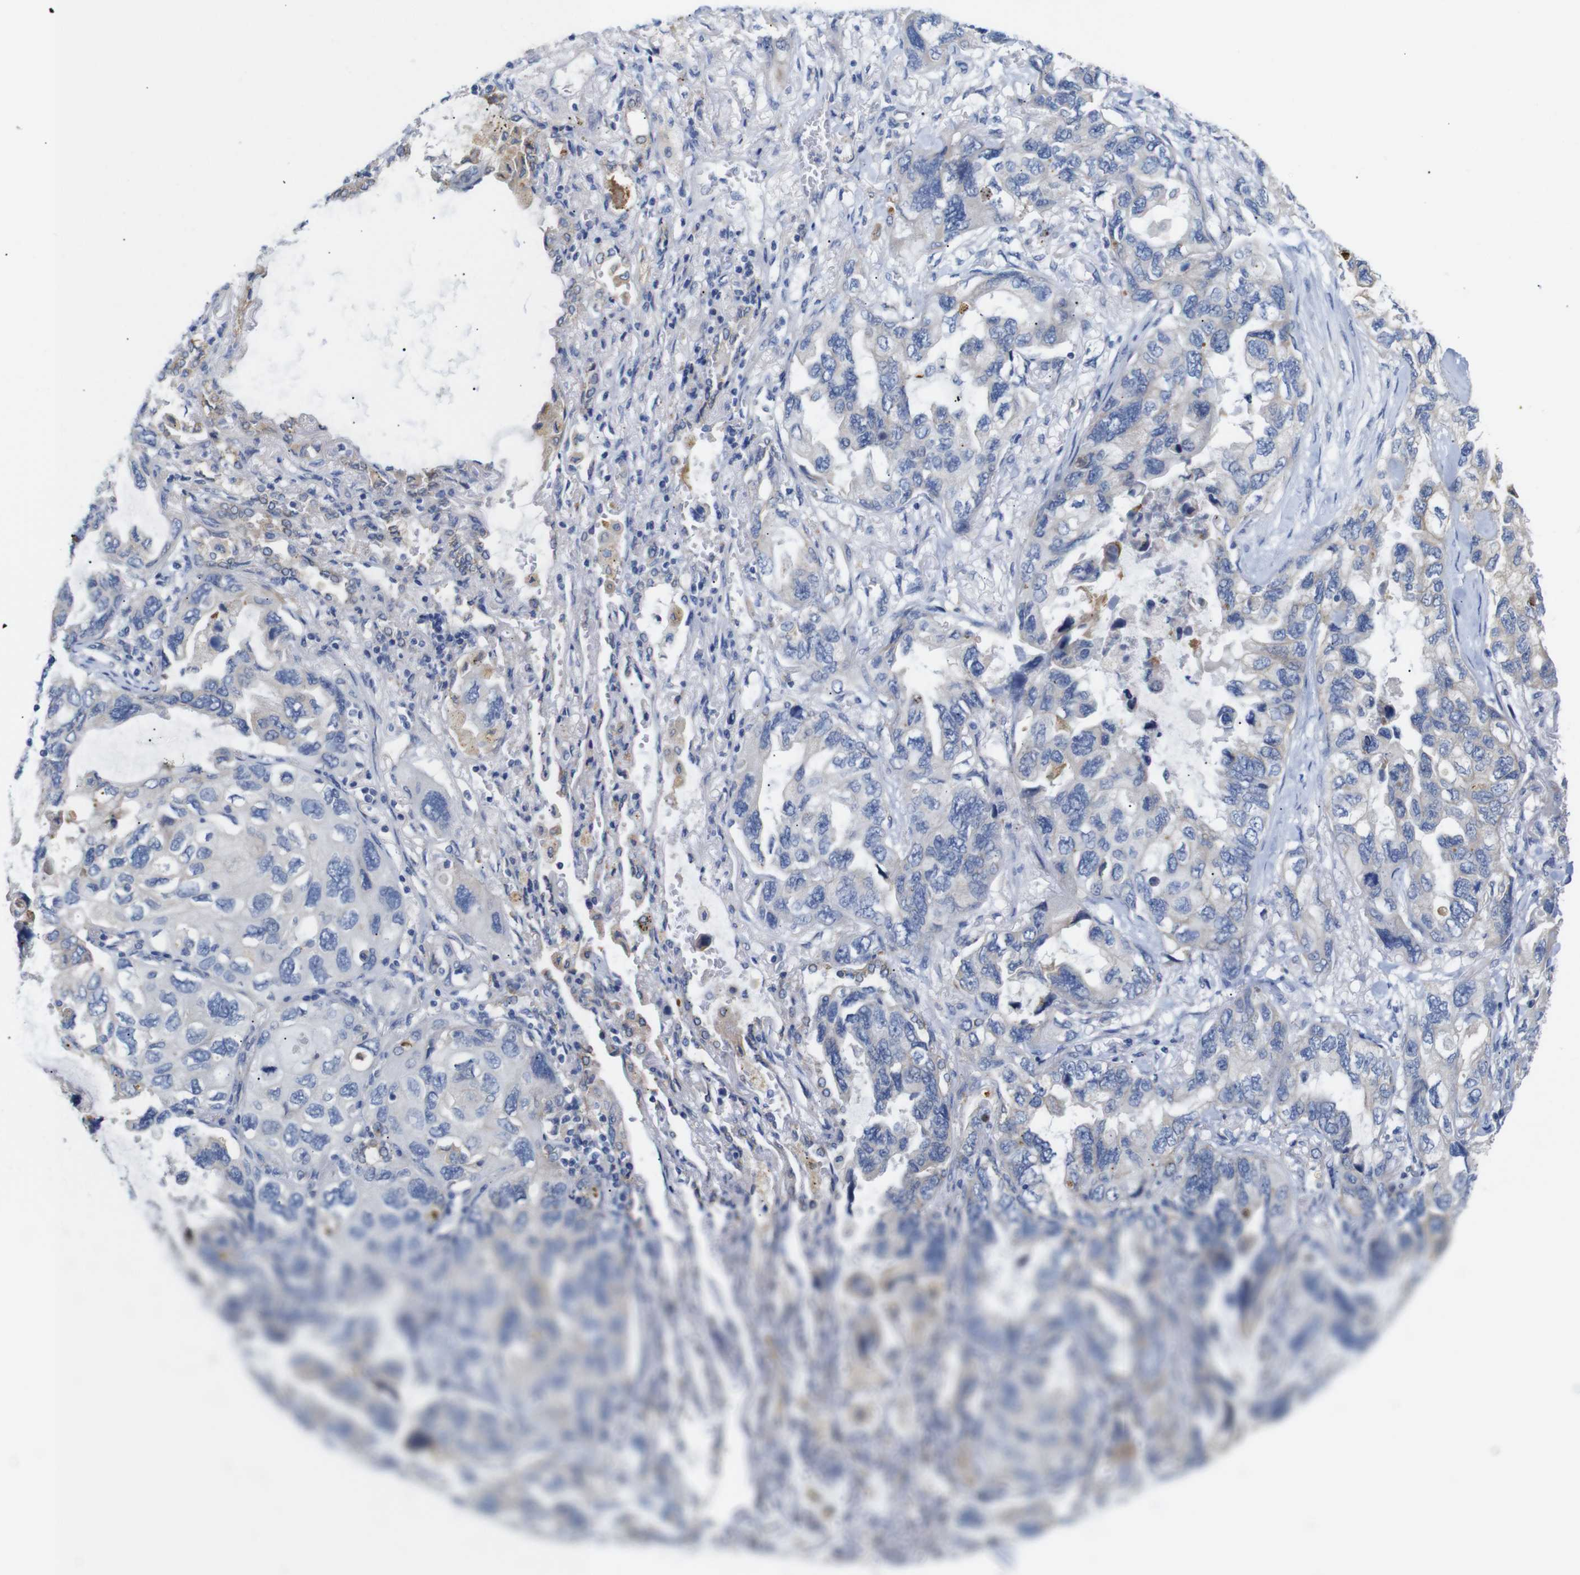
{"staining": {"intensity": "weak", "quantity": "25%-75%", "location": "cytoplasmic/membranous"}, "tissue": "lung cancer", "cell_type": "Tumor cells", "image_type": "cancer", "snomed": [{"axis": "morphology", "description": "Squamous cell carcinoma, NOS"}, {"axis": "topography", "description": "Lung"}], "caption": "Lung cancer (squamous cell carcinoma) stained with DAB immunohistochemistry (IHC) shows low levels of weak cytoplasmic/membranous expression in about 25%-75% of tumor cells.", "gene": "ALOX15", "patient": {"sex": "female", "age": 73}}